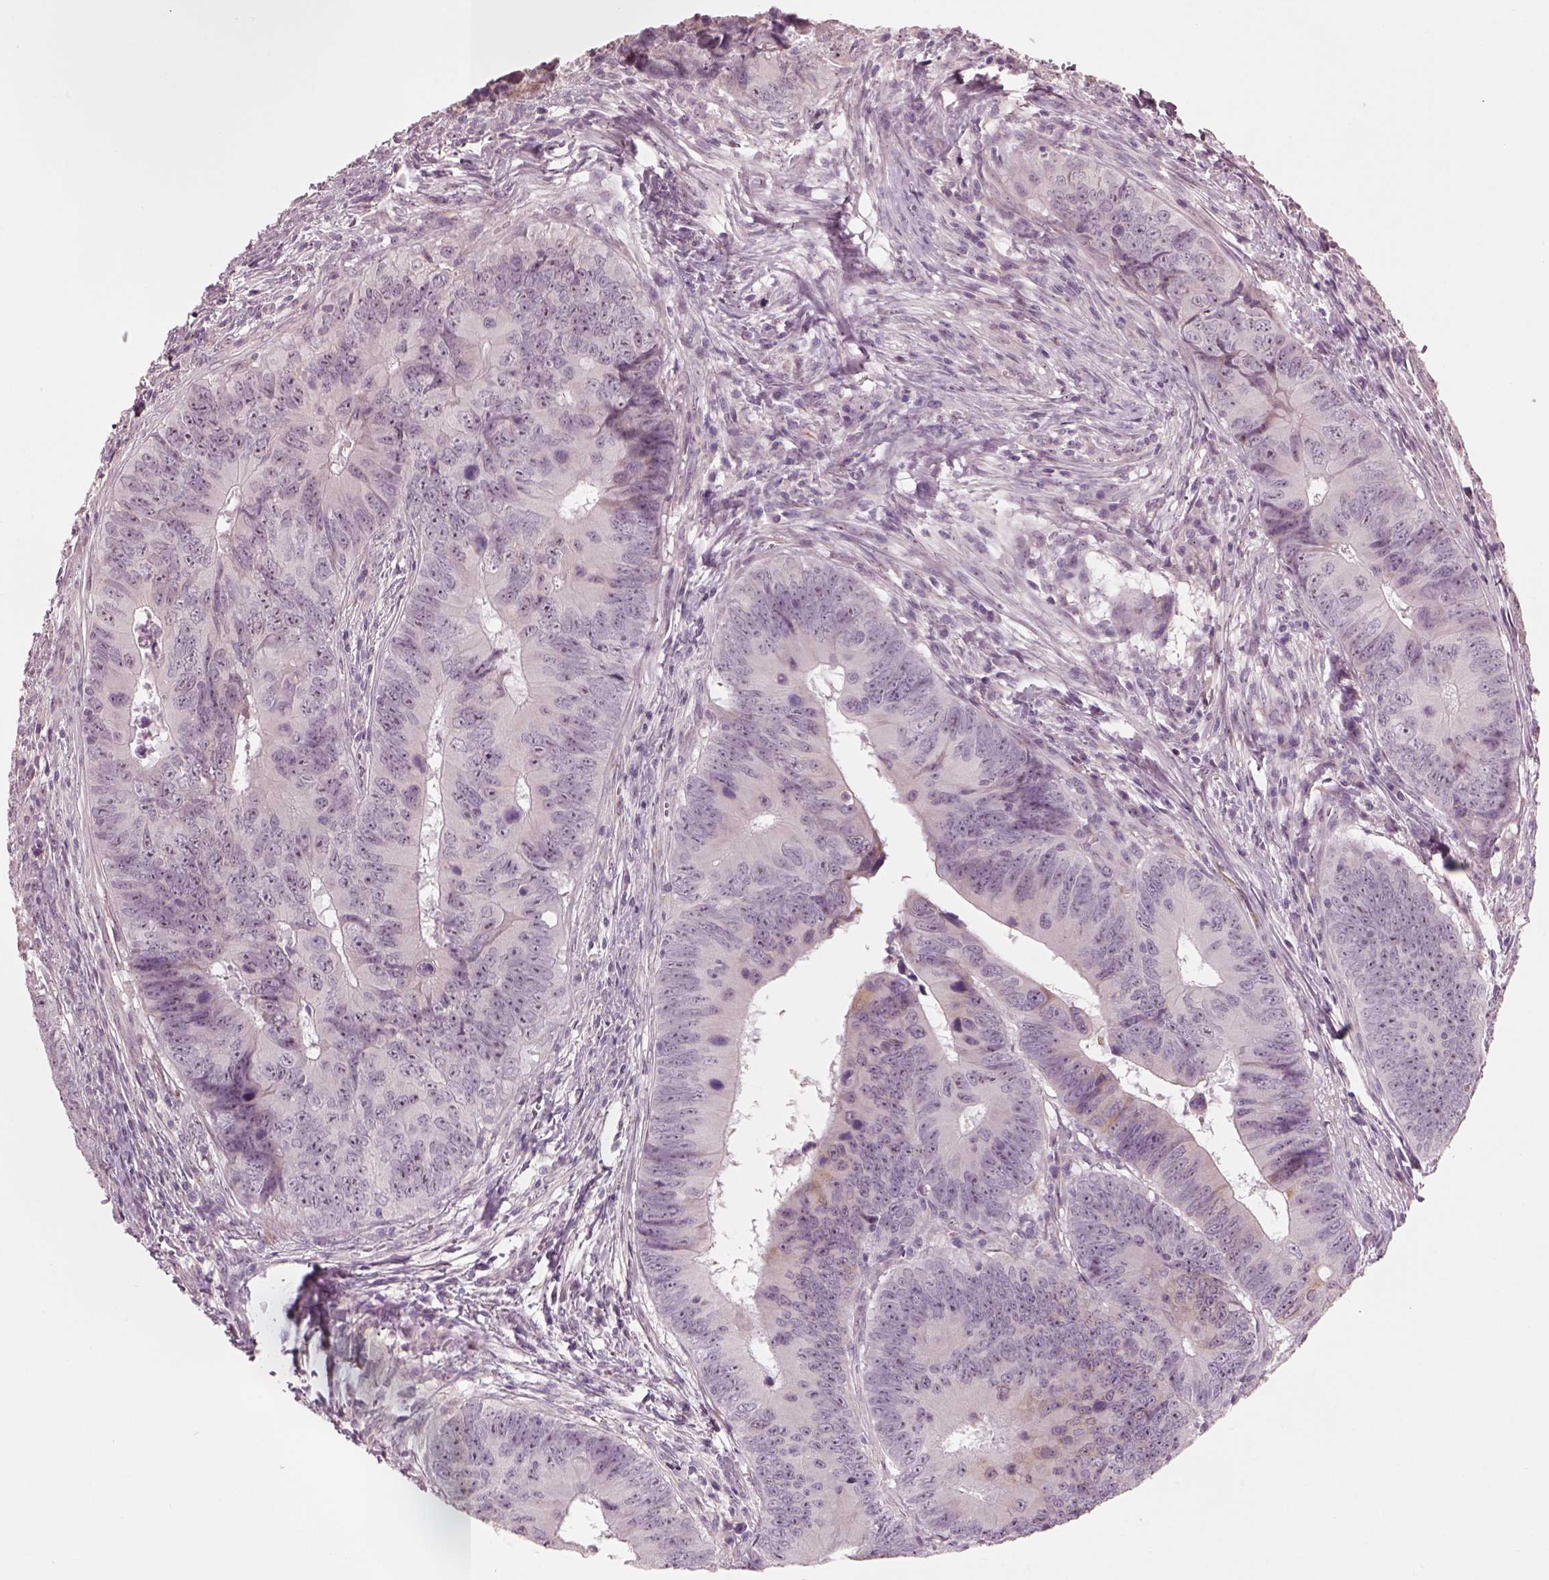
{"staining": {"intensity": "negative", "quantity": "none", "location": "none"}, "tissue": "colorectal cancer", "cell_type": "Tumor cells", "image_type": "cancer", "snomed": [{"axis": "morphology", "description": "Adenocarcinoma, NOS"}, {"axis": "topography", "description": "Colon"}], "caption": "Immunohistochemistry (IHC) histopathology image of colorectal adenocarcinoma stained for a protein (brown), which demonstrates no staining in tumor cells.", "gene": "CDS1", "patient": {"sex": "female", "age": 82}}